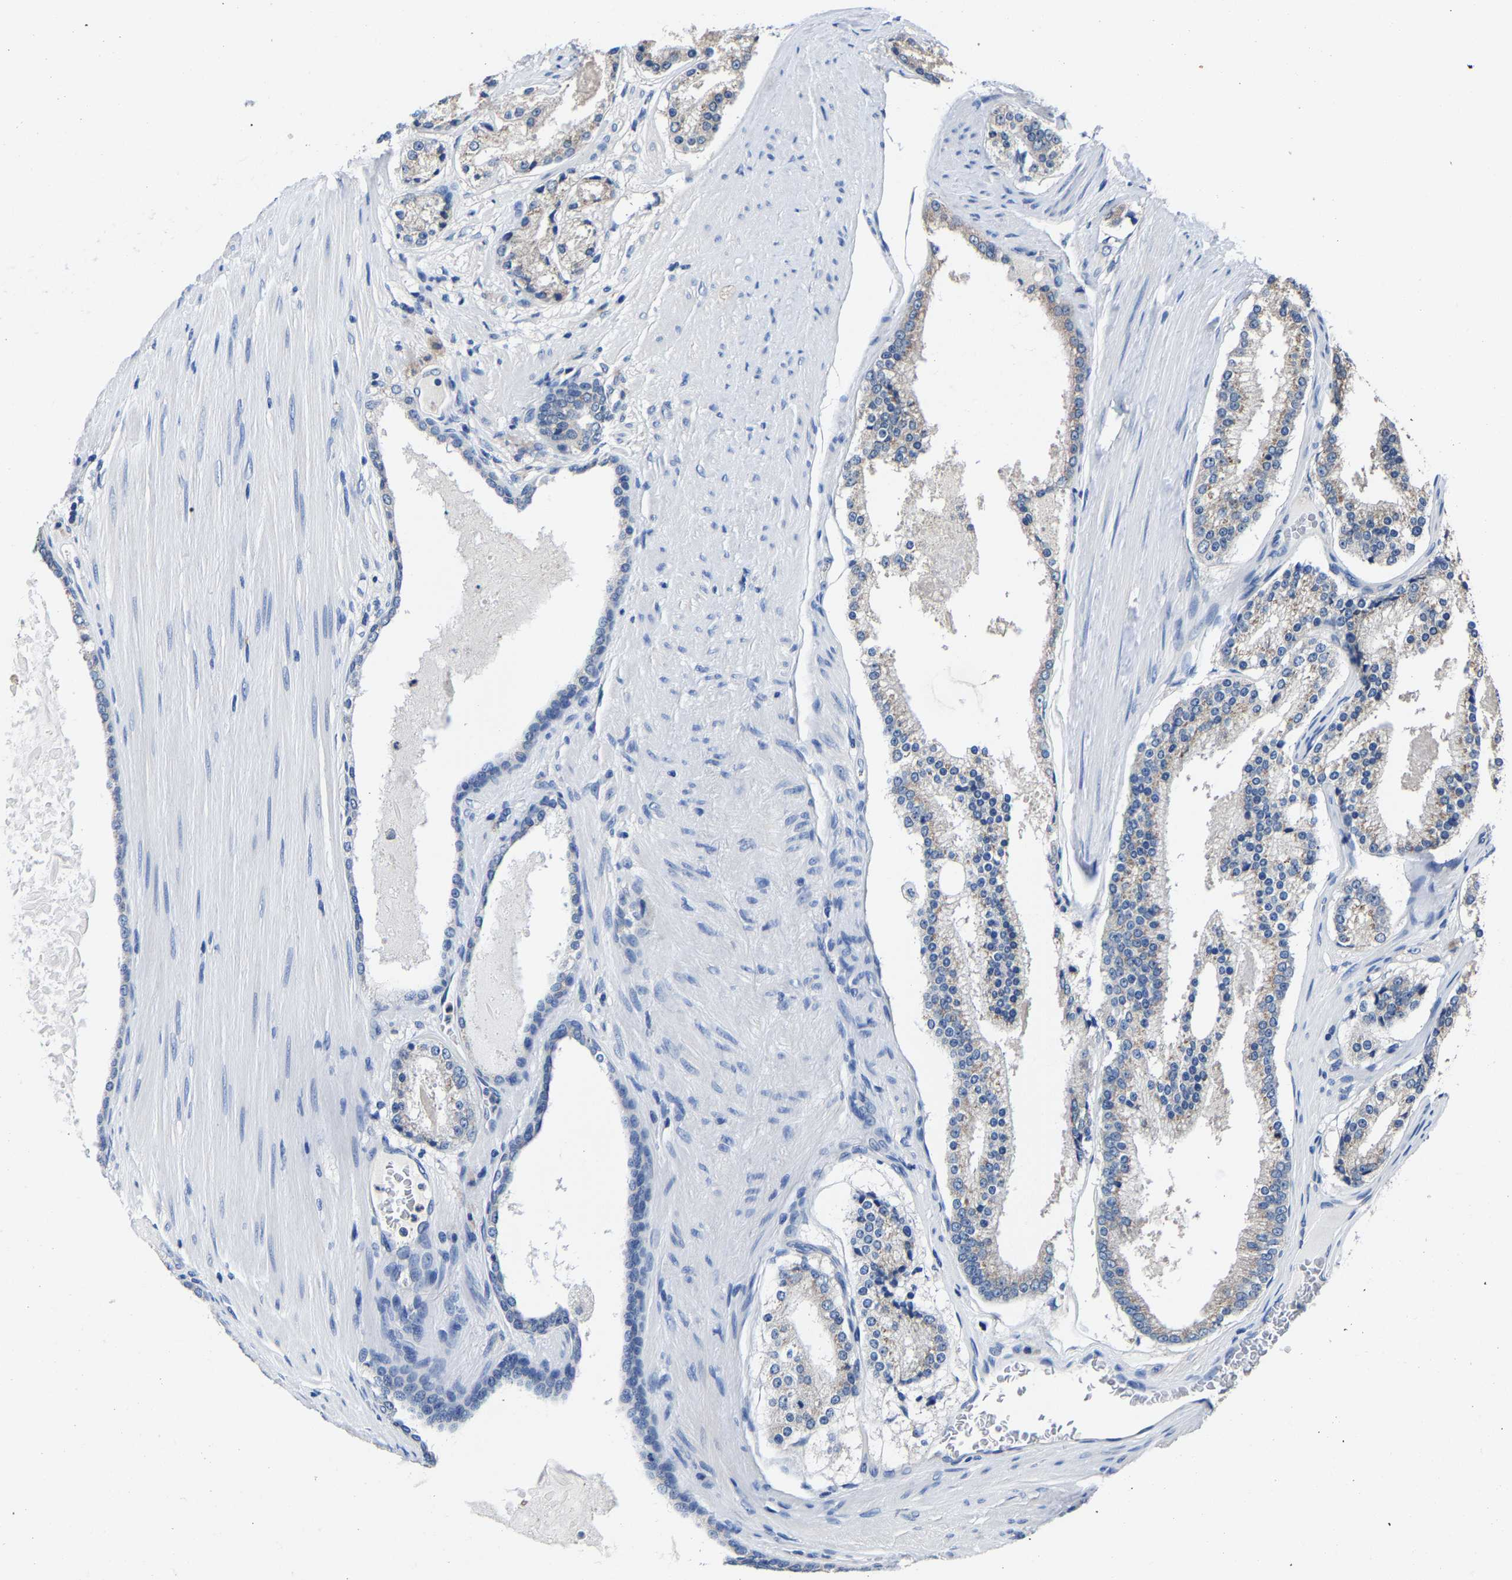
{"staining": {"intensity": "negative", "quantity": "none", "location": "none"}, "tissue": "prostate cancer", "cell_type": "Tumor cells", "image_type": "cancer", "snomed": [{"axis": "morphology", "description": "Adenocarcinoma, Low grade"}, {"axis": "topography", "description": "Prostate"}], "caption": "DAB (3,3'-diaminobenzidine) immunohistochemical staining of adenocarcinoma (low-grade) (prostate) shows no significant staining in tumor cells.", "gene": "EBAG9", "patient": {"sex": "male", "age": 70}}